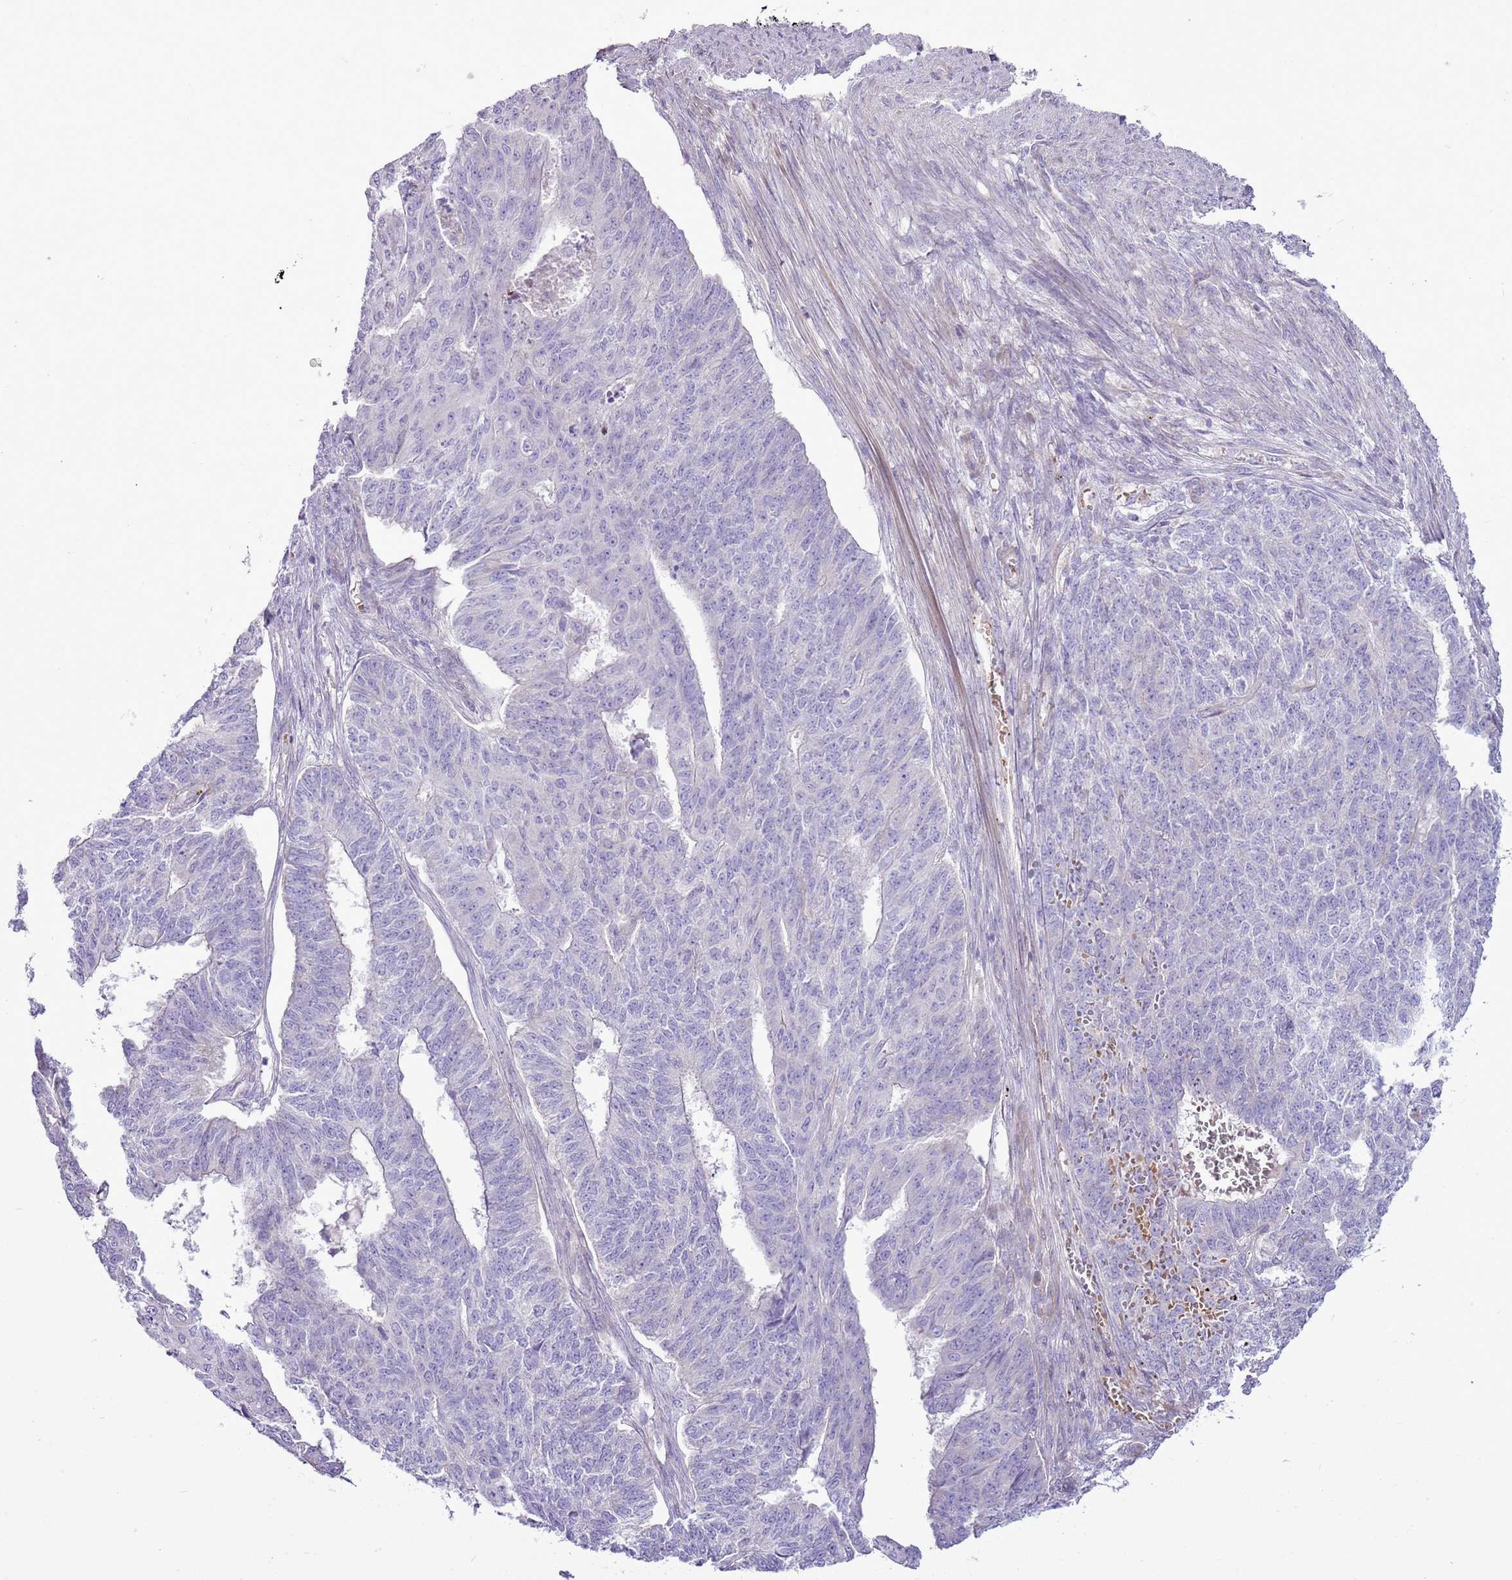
{"staining": {"intensity": "negative", "quantity": "none", "location": "none"}, "tissue": "endometrial cancer", "cell_type": "Tumor cells", "image_type": "cancer", "snomed": [{"axis": "morphology", "description": "Adenocarcinoma, NOS"}, {"axis": "topography", "description": "Endometrium"}], "caption": "Immunohistochemistry (IHC) photomicrograph of neoplastic tissue: endometrial cancer stained with DAB reveals no significant protein staining in tumor cells.", "gene": "CHAC2", "patient": {"sex": "female", "age": 32}}